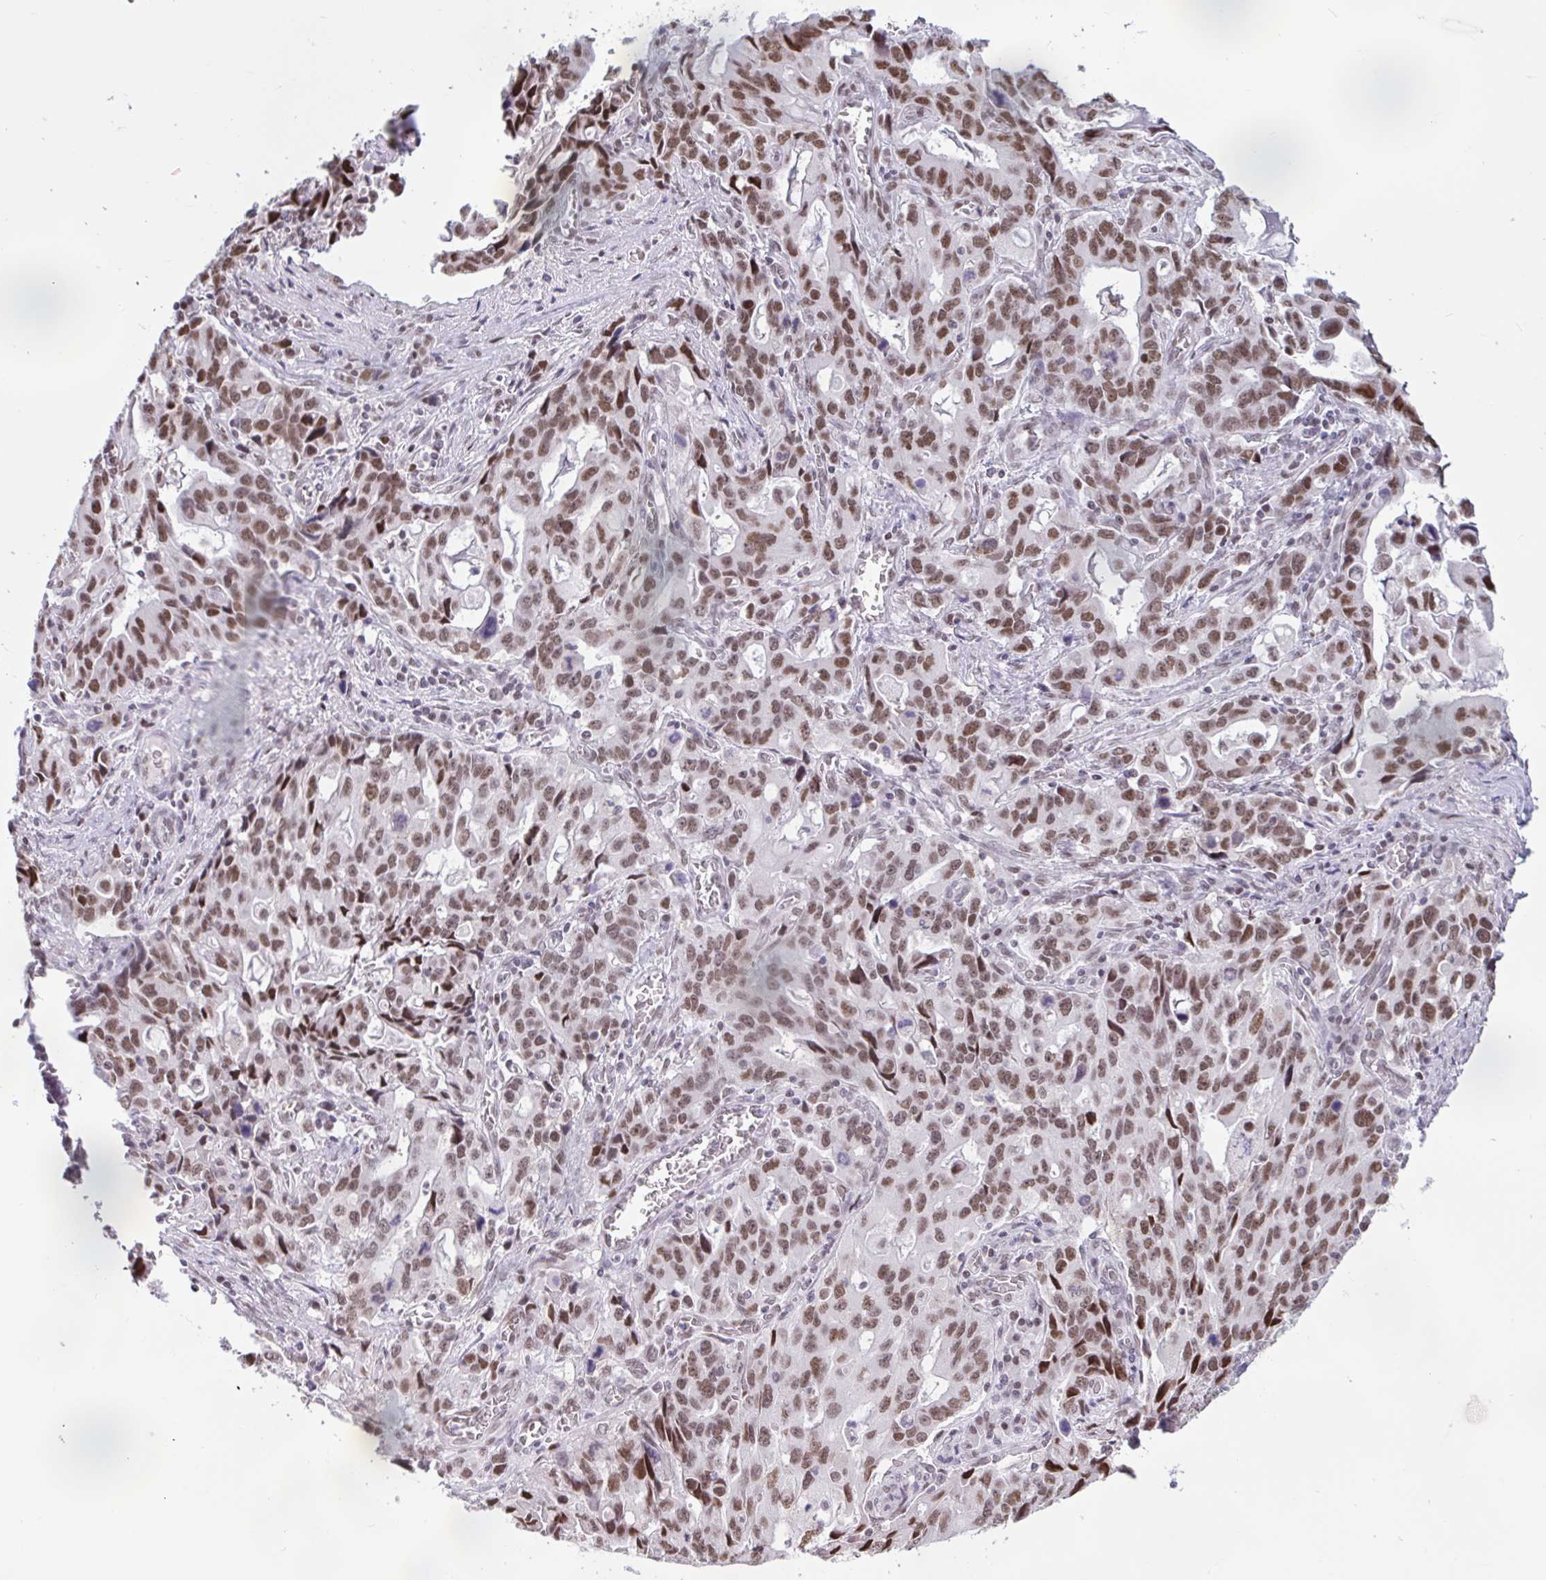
{"staining": {"intensity": "moderate", "quantity": ">75%", "location": "nuclear"}, "tissue": "stomach cancer", "cell_type": "Tumor cells", "image_type": "cancer", "snomed": [{"axis": "morphology", "description": "Adenocarcinoma, NOS"}, {"axis": "topography", "description": "Stomach, upper"}], "caption": "The photomicrograph exhibits immunohistochemical staining of stomach cancer (adenocarcinoma). There is moderate nuclear positivity is seen in about >75% of tumor cells.", "gene": "CBFA2T2", "patient": {"sex": "male", "age": 85}}